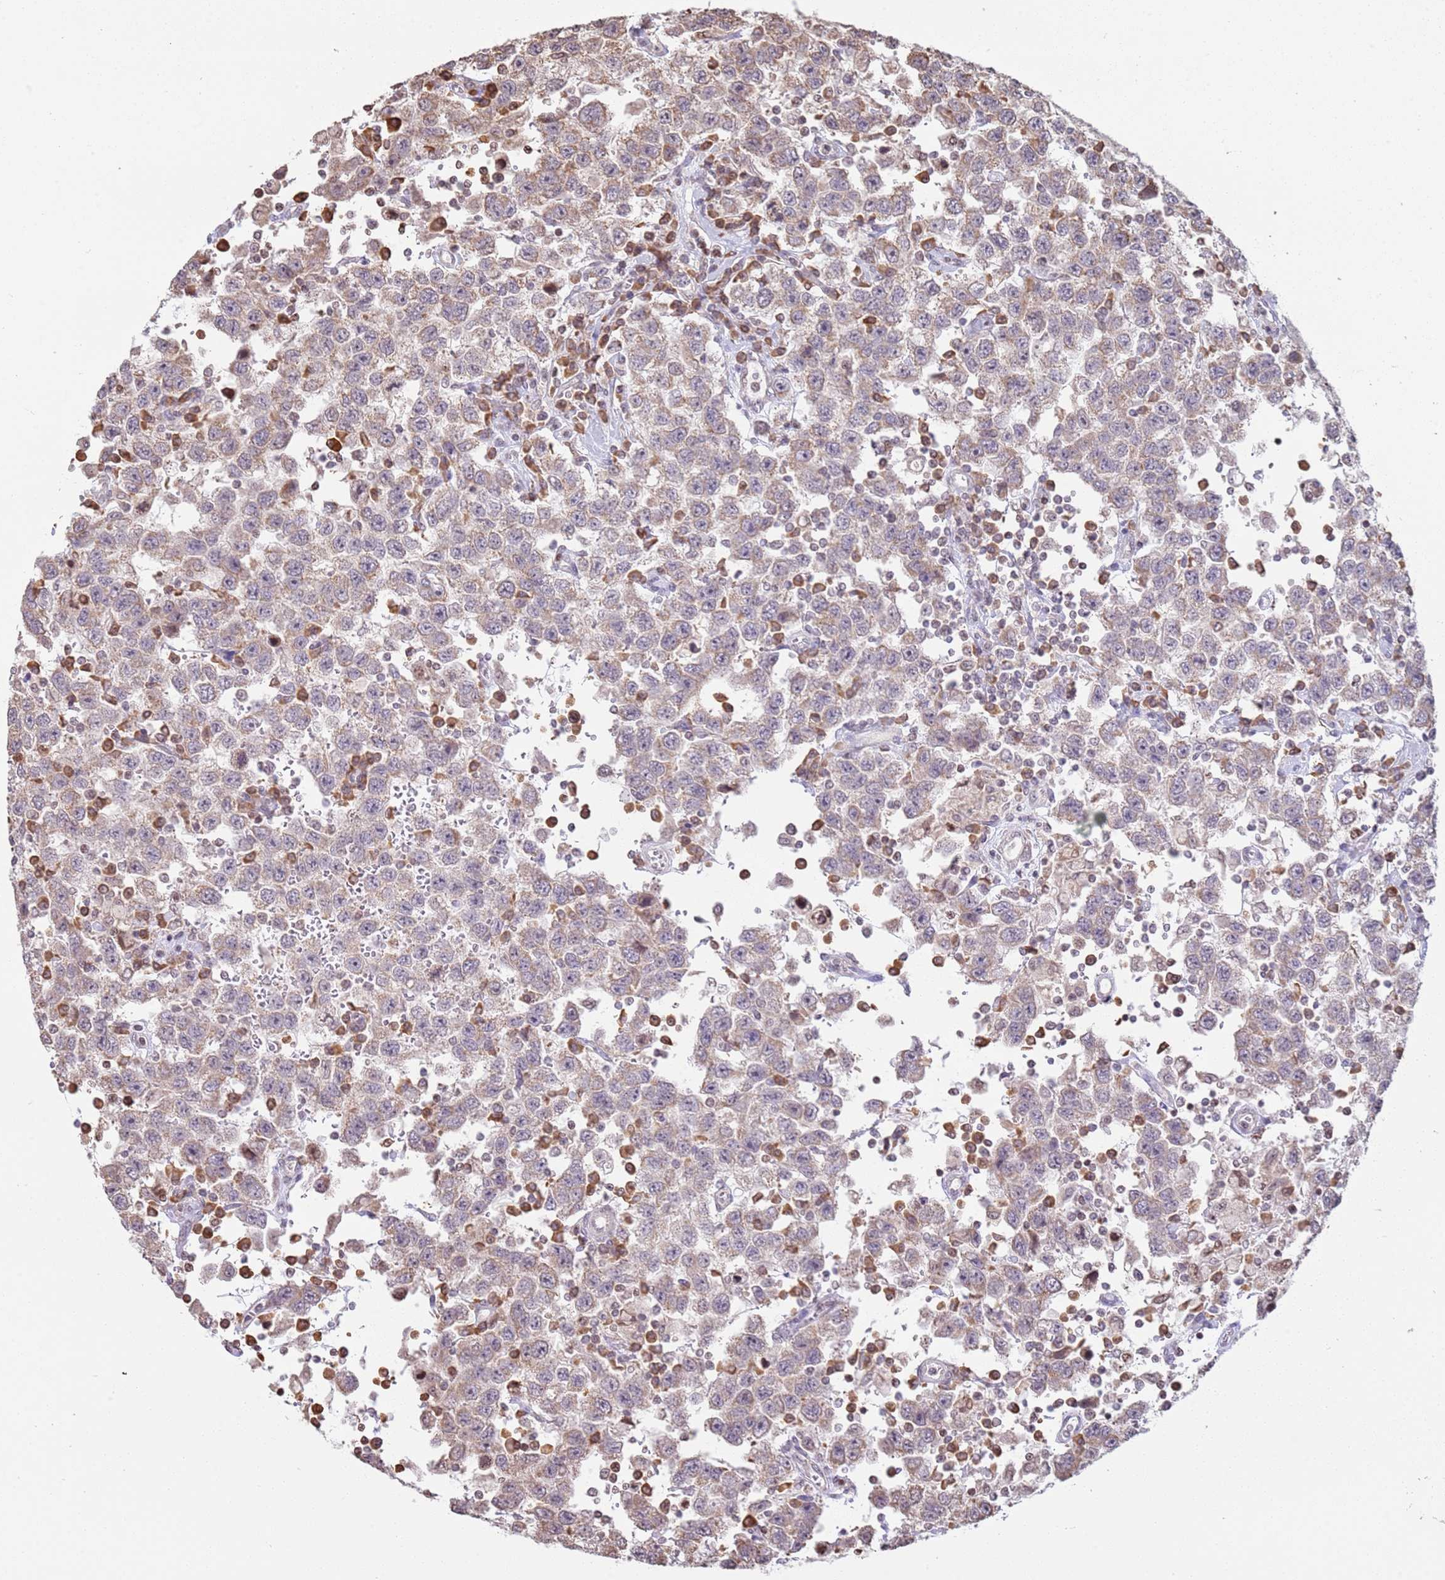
{"staining": {"intensity": "weak", "quantity": "<25%", "location": "cytoplasmic/membranous"}, "tissue": "testis cancer", "cell_type": "Tumor cells", "image_type": "cancer", "snomed": [{"axis": "morphology", "description": "Seminoma, NOS"}, {"axis": "topography", "description": "Testis"}], "caption": "A micrograph of human testis cancer (seminoma) is negative for staining in tumor cells. Brightfield microscopy of IHC stained with DAB (3,3'-diaminobenzidine) (brown) and hematoxylin (blue), captured at high magnification.", "gene": "SCAF1", "patient": {"sex": "male", "age": 41}}